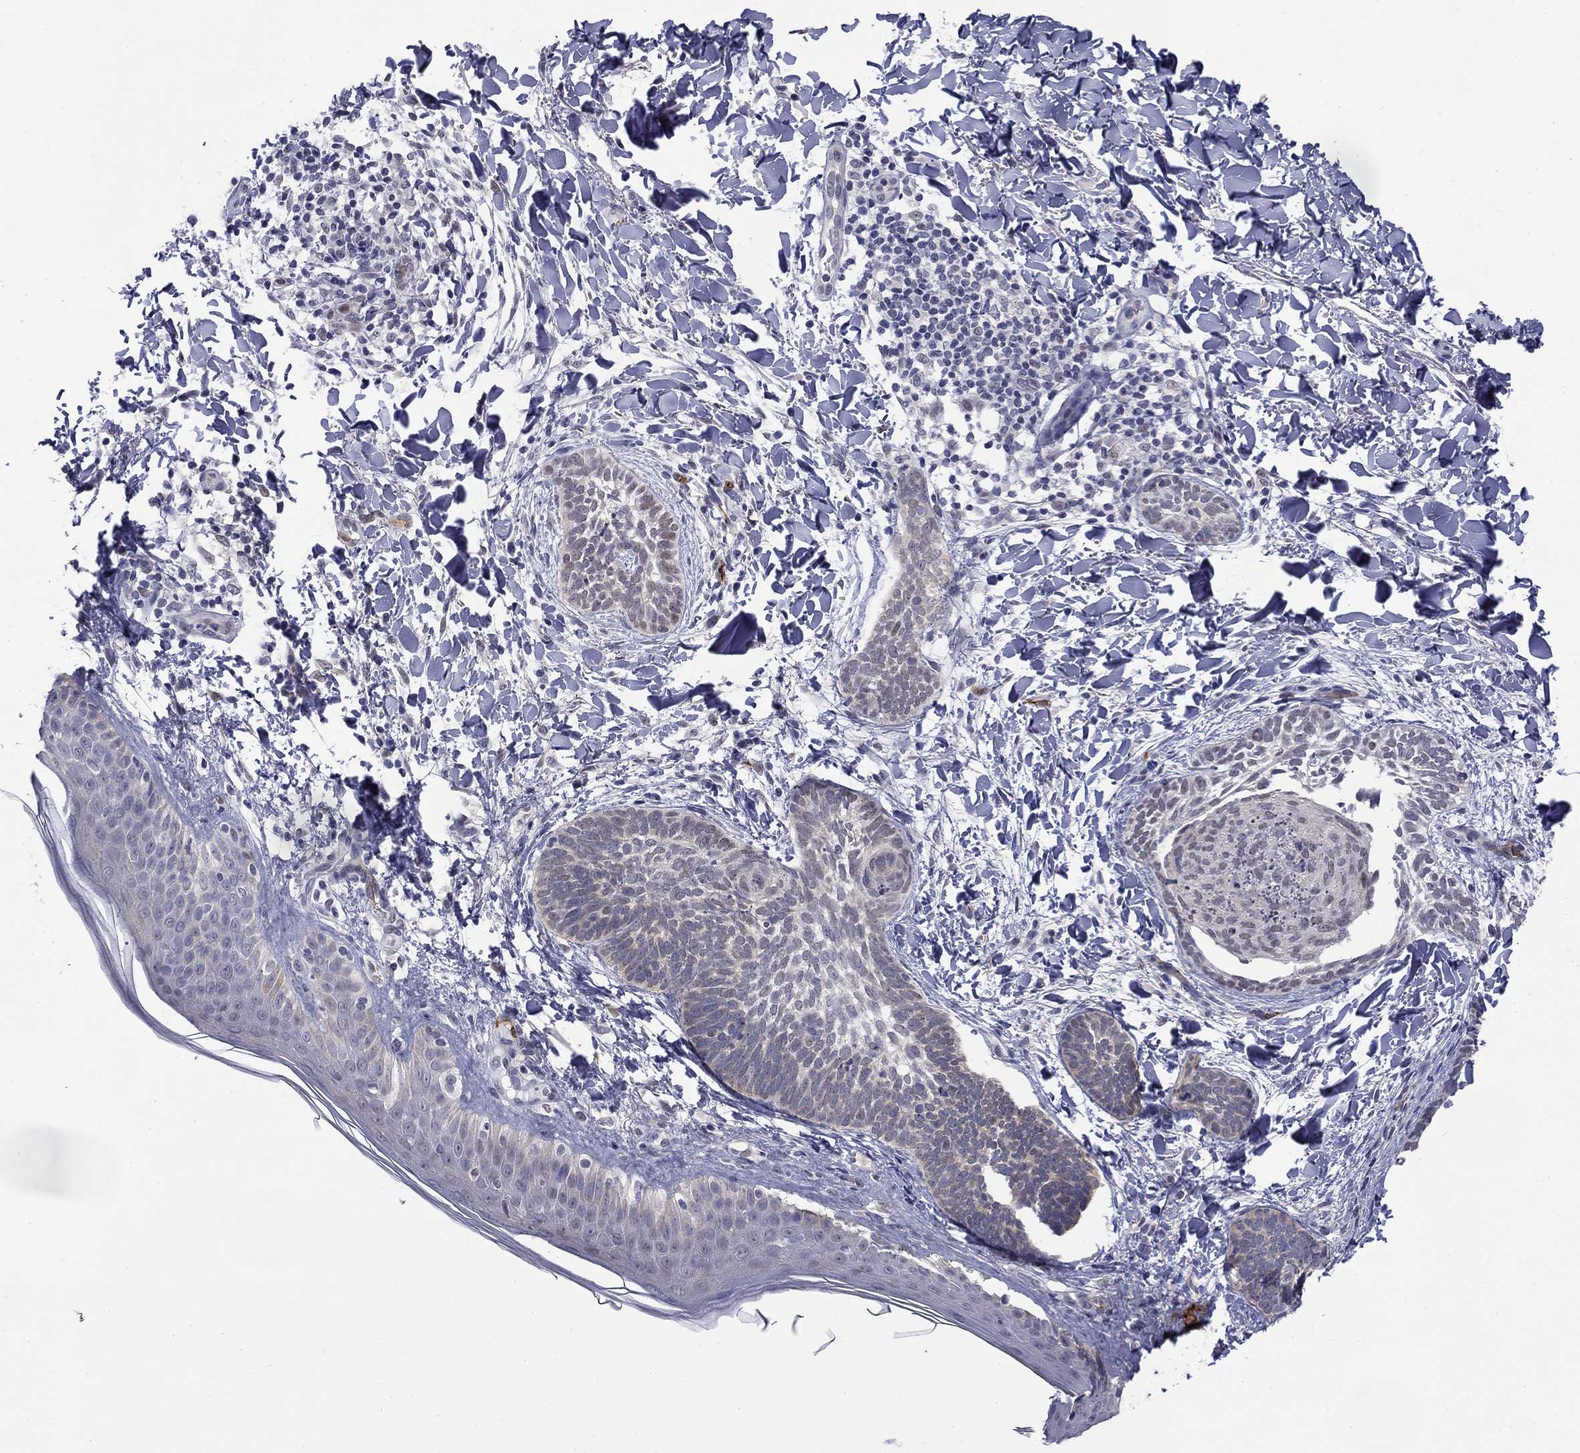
{"staining": {"intensity": "negative", "quantity": "none", "location": "none"}, "tissue": "skin cancer", "cell_type": "Tumor cells", "image_type": "cancer", "snomed": [{"axis": "morphology", "description": "Normal tissue, NOS"}, {"axis": "morphology", "description": "Basal cell carcinoma"}, {"axis": "topography", "description": "Skin"}], "caption": "A high-resolution histopathology image shows immunohistochemistry staining of skin cancer (basal cell carcinoma), which reveals no significant expression in tumor cells. Nuclei are stained in blue.", "gene": "TIGD4", "patient": {"sex": "male", "age": 46}}